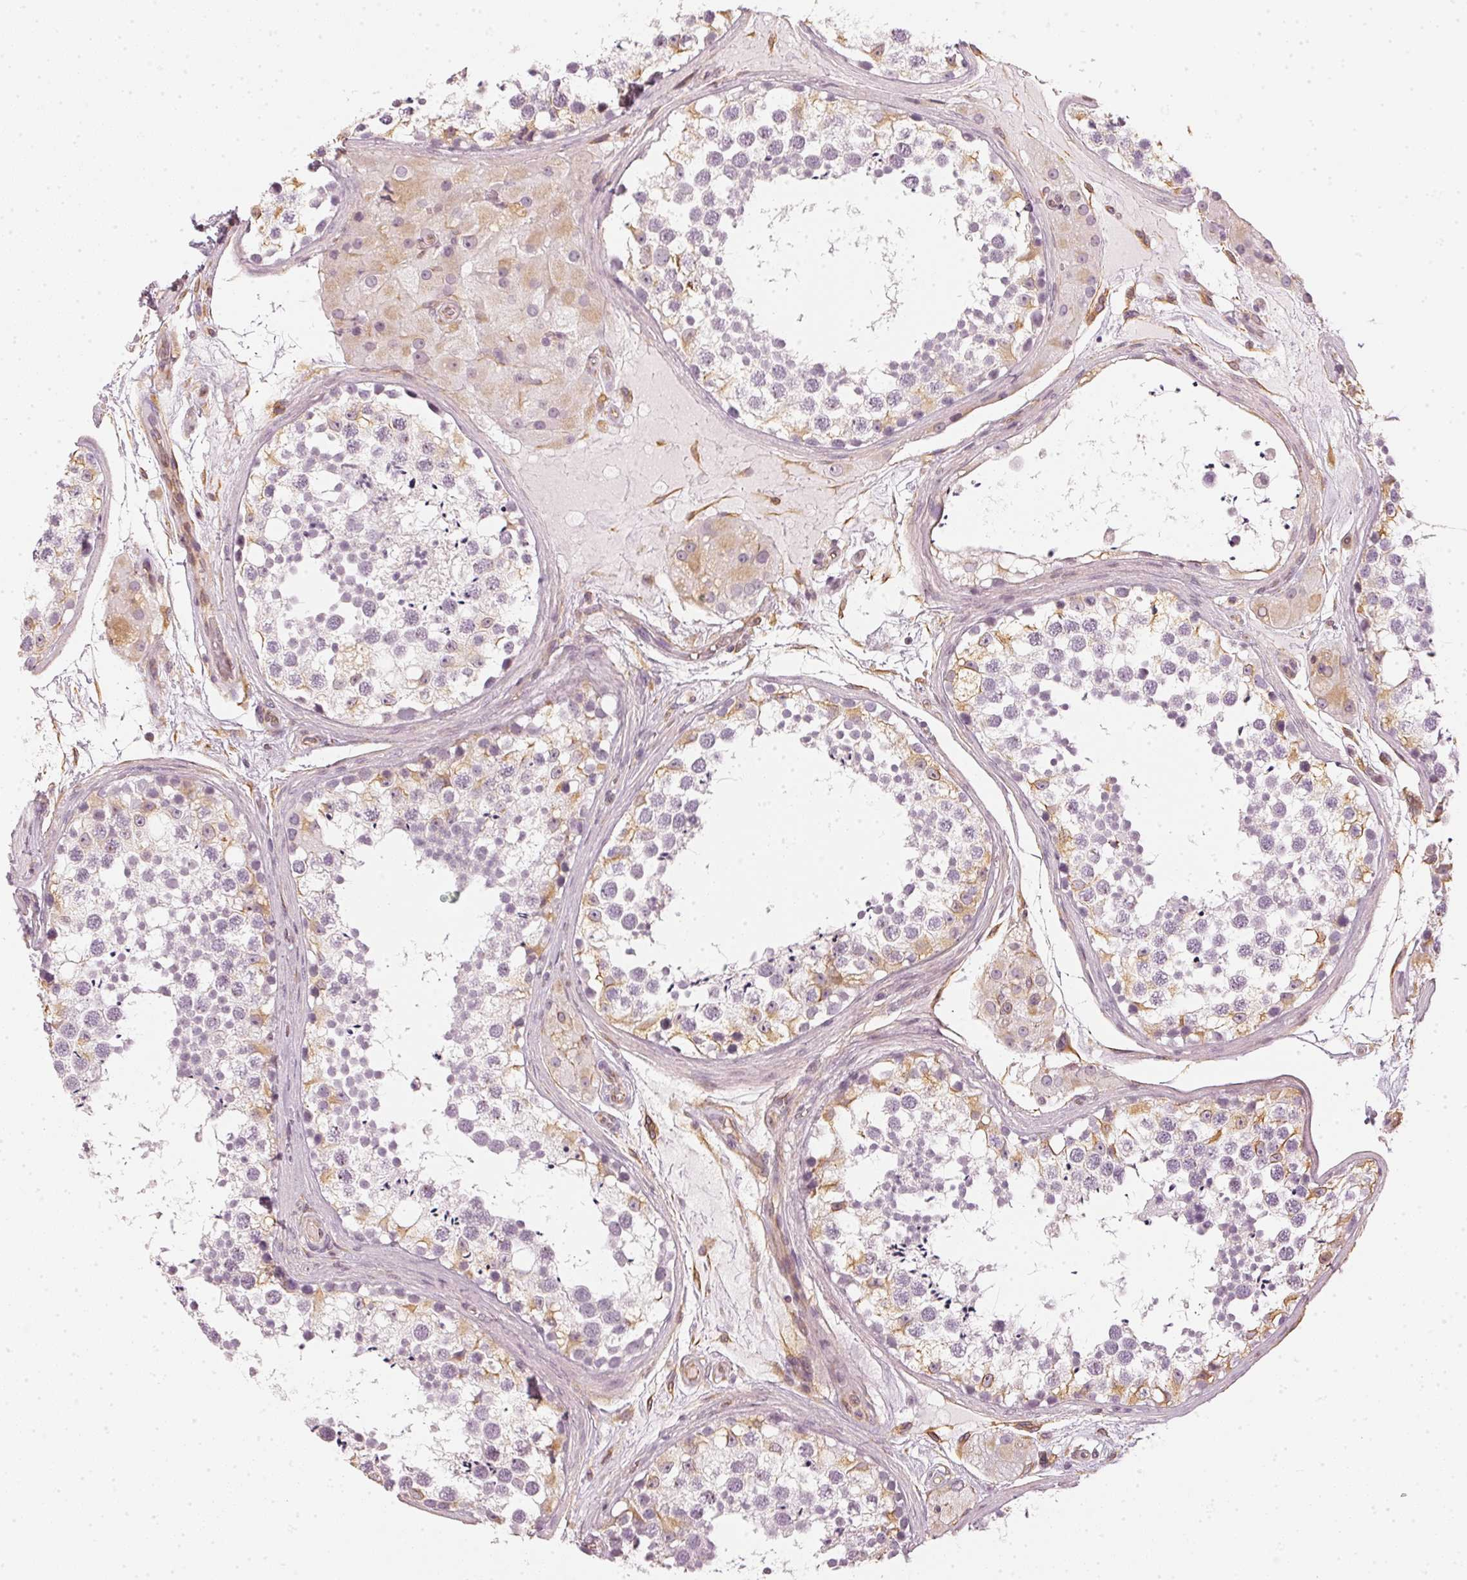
{"staining": {"intensity": "weak", "quantity": "<25%", "location": "cytoplasmic/membranous"}, "tissue": "testis", "cell_type": "Cells in seminiferous ducts", "image_type": "normal", "snomed": [{"axis": "morphology", "description": "Normal tissue, NOS"}, {"axis": "morphology", "description": "Seminoma, NOS"}, {"axis": "topography", "description": "Testis"}], "caption": "Protein analysis of normal testis shows no significant positivity in cells in seminiferous ducts.", "gene": "APLP1", "patient": {"sex": "male", "age": 65}}